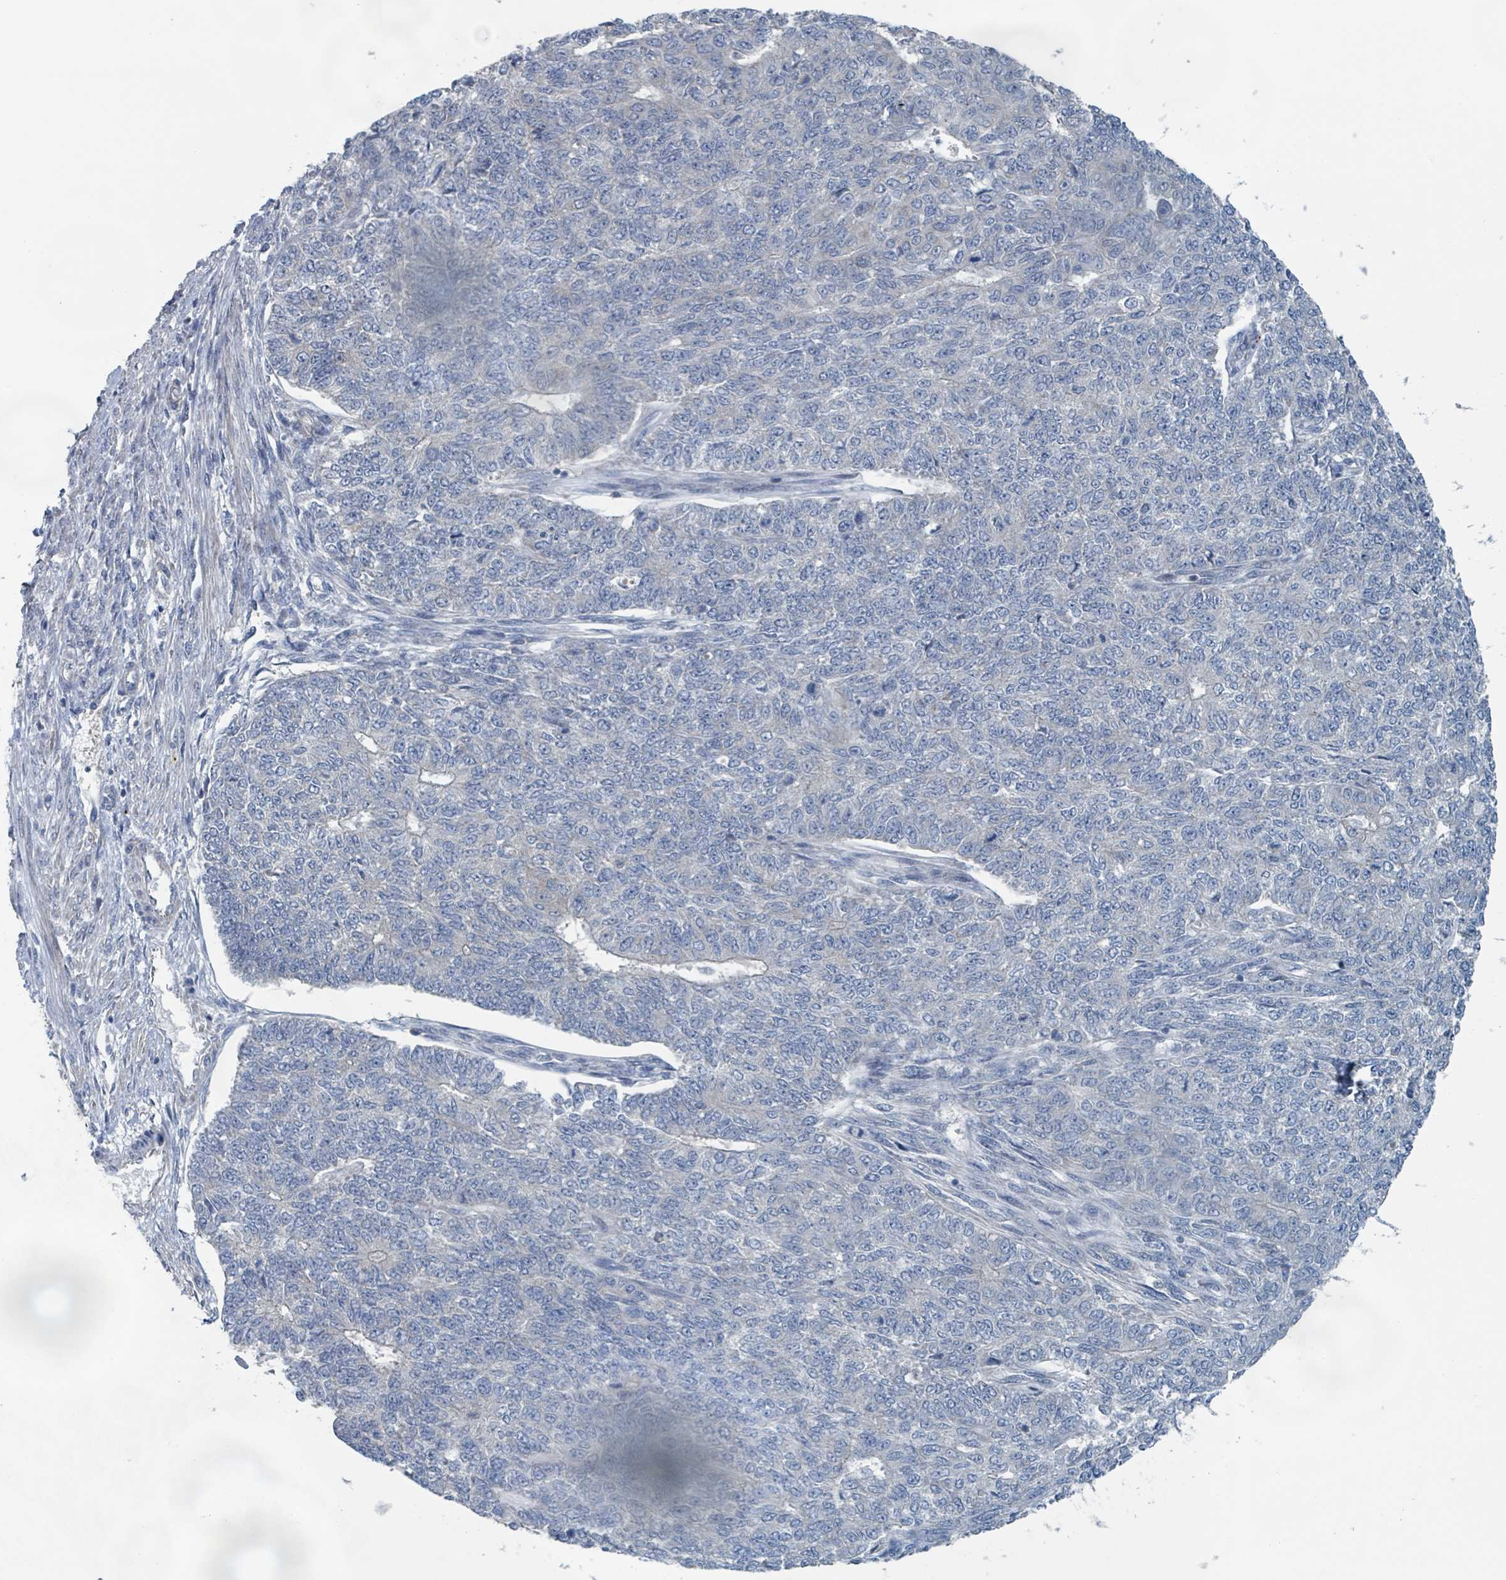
{"staining": {"intensity": "negative", "quantity": "none", "location": "none"}, "tissue": "endometrial cancer", "cell_type": "Tumor cells", "image_type": "cancer", "snomed": [{"axis": "morphology", "description": "Adenocarcinoma, NOS"}, {"axis": "topography", "description": "Endometrium"}], "caption": "DAB (3,3'-diaminobenzidine) immunohistochemical staining of endometrial cancer (adenocarcinoma) demonstrates no significant expression in tumor cells.", "gene": "ACBD4", "patient": {"sex": "female", "age": 32}}